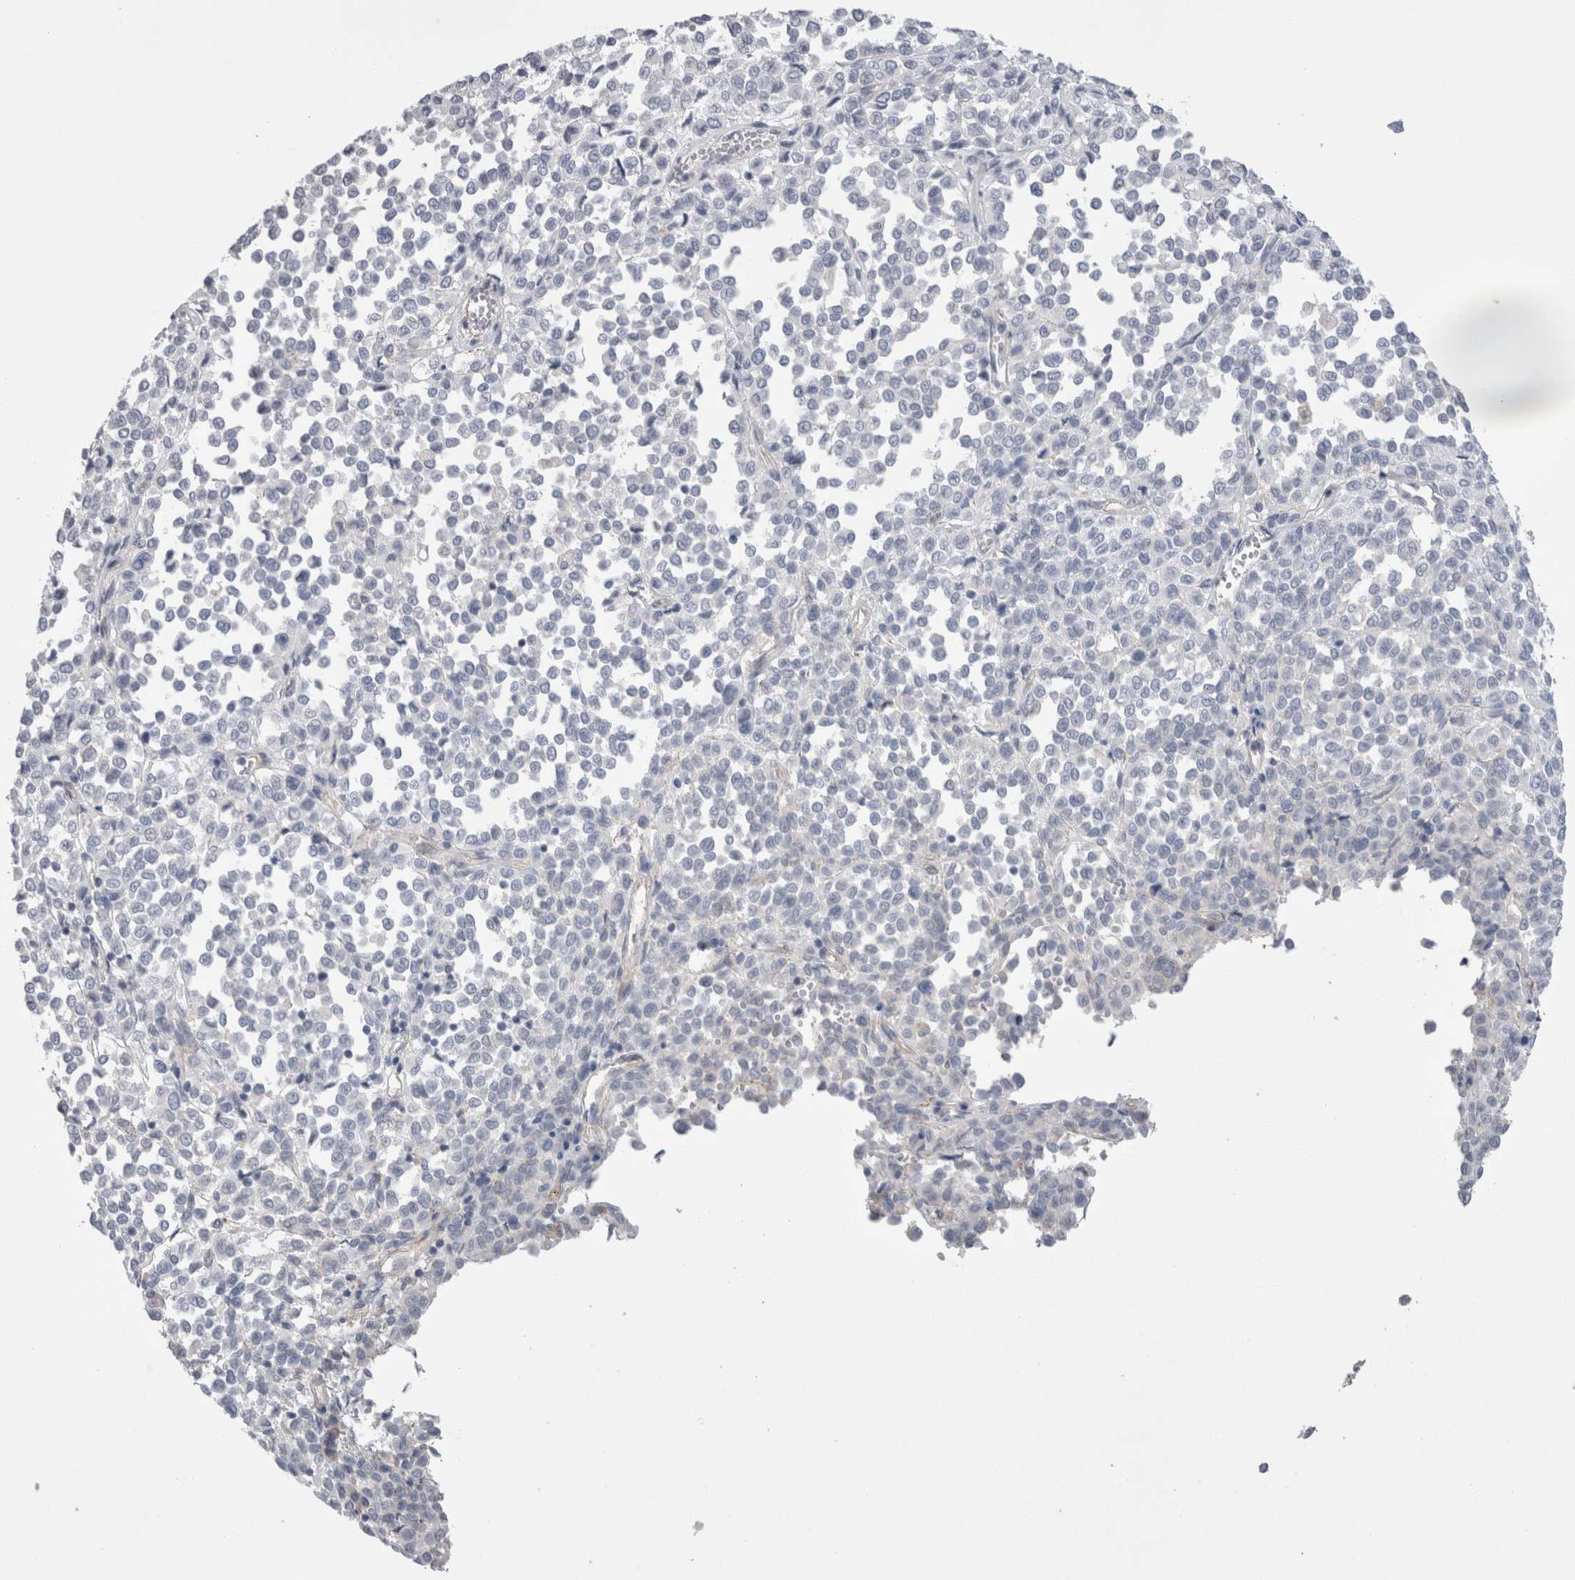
{"staining": {"intensity": "negative", "quantity": "none", "location": "none"}, "tissue": "melanoma", "cell_type": "Tumor cells", "image_type": "cancer", "snomed": [{"axis": "morphology", "description": "Malignant melanoma, Metastatic site"}, {"axis": "topography", "description": "Pancreas"}], "caption": "There is no significant positivity in tumor cells of malignant melanoma (metastatic site). Brightfield microscopy of immunohistochemistry (IHC) stained with DAB (3,3'-diaminobenzidine) (brown) and hematoxylin (blue), captured at high magnification.", "gene": "EPDR1", "patient": {"sex": "female", "age": 30}}